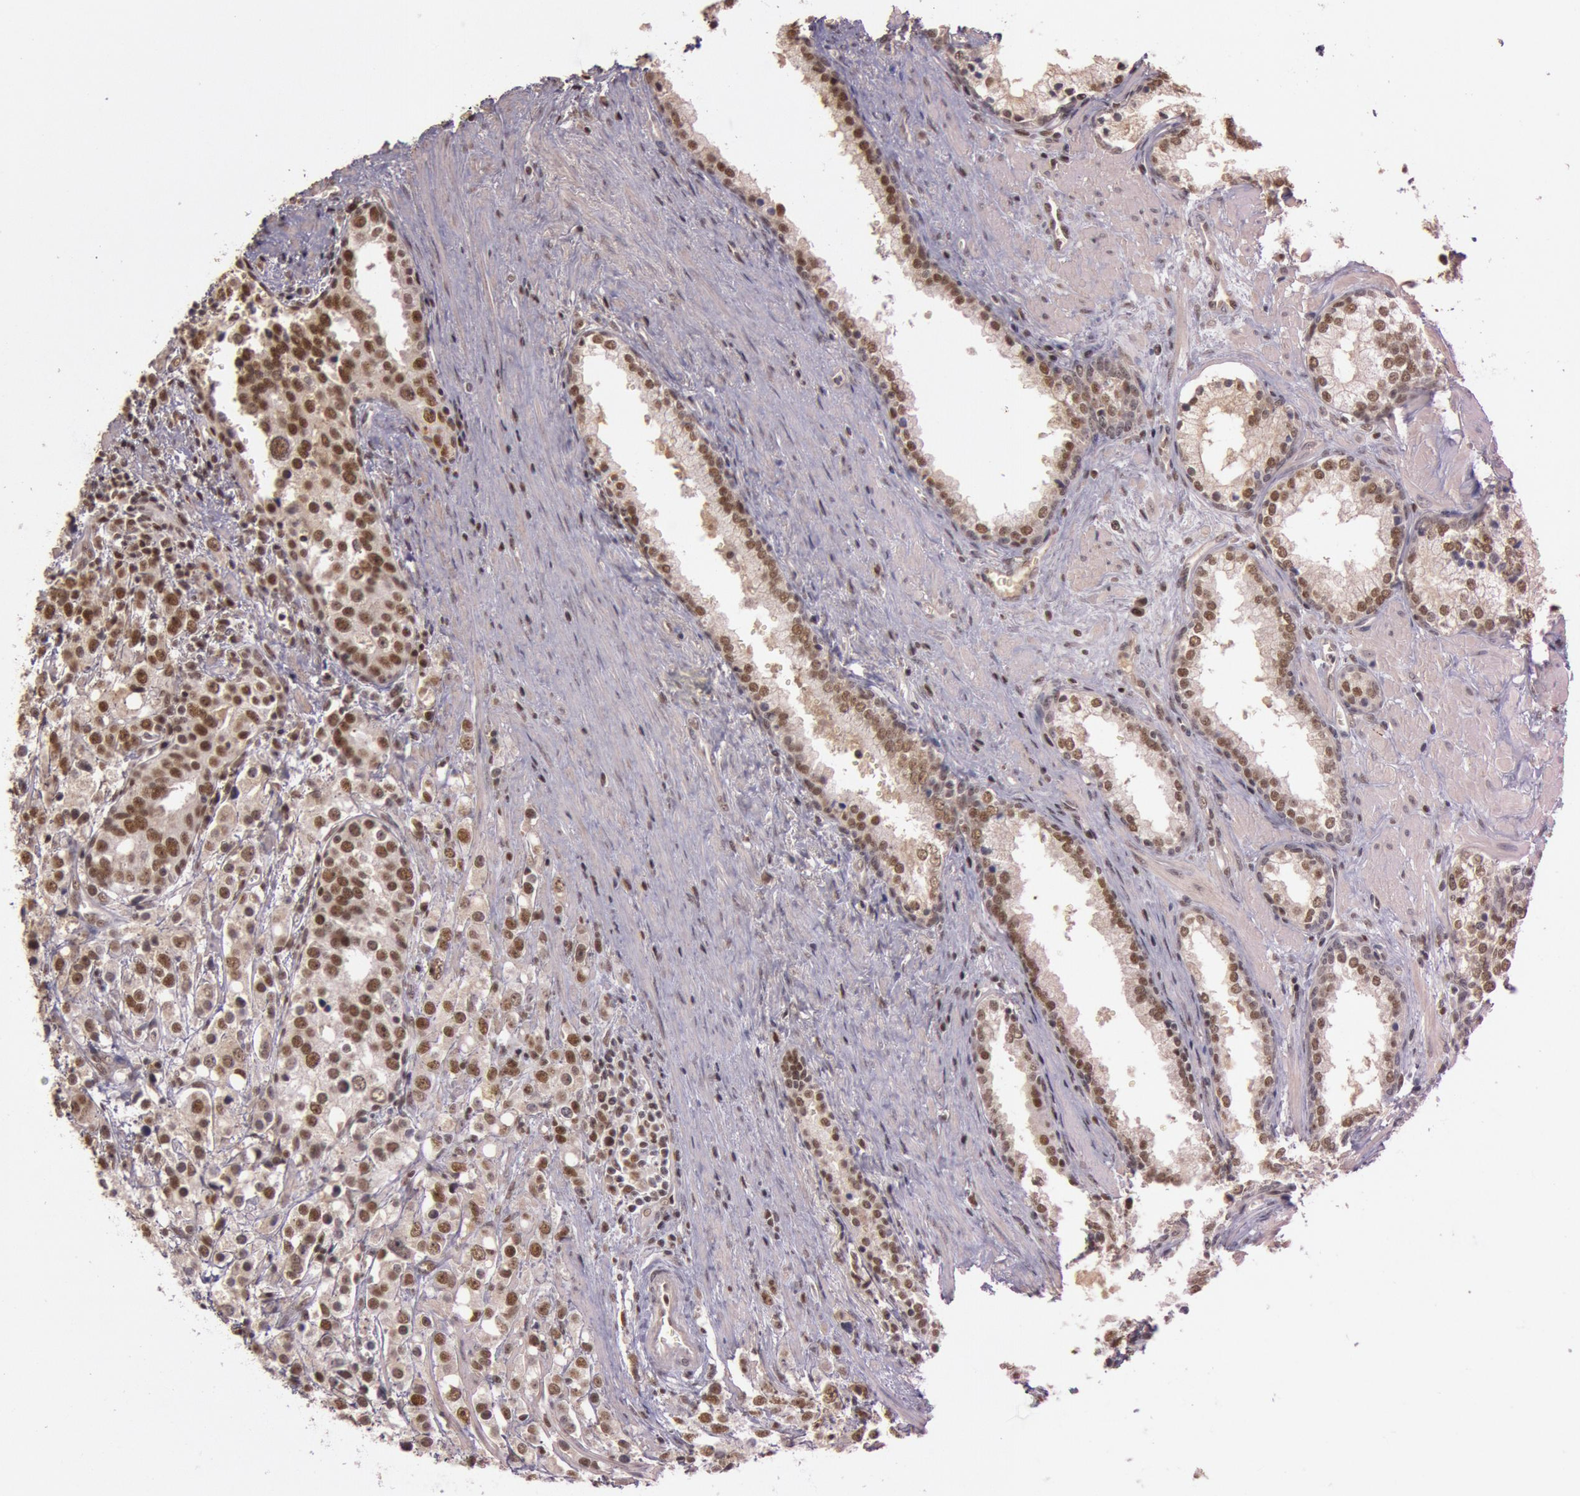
{"staining": {"intensity": "moderate", "quantity": ">75%", "location": "nuclear"}, "tissue": "prostate cancer", "cell_type": "Tumor cells", "image_type": "cancer", "snomed": [{"axis": "morphology", "description": "Adenocarcinoma, High grade"}, {"axis": "topography", "description": "Prostate"}], "caption": "Approximately >75% of tumor cells in prostate cancer (high-grade adenocarcinoma) demonstrate moderate nuclear protein positivity as visualized by brown immunohistochemical staining.", "gene": "TASL", "patient": {"sex": "male", "age": 71}}